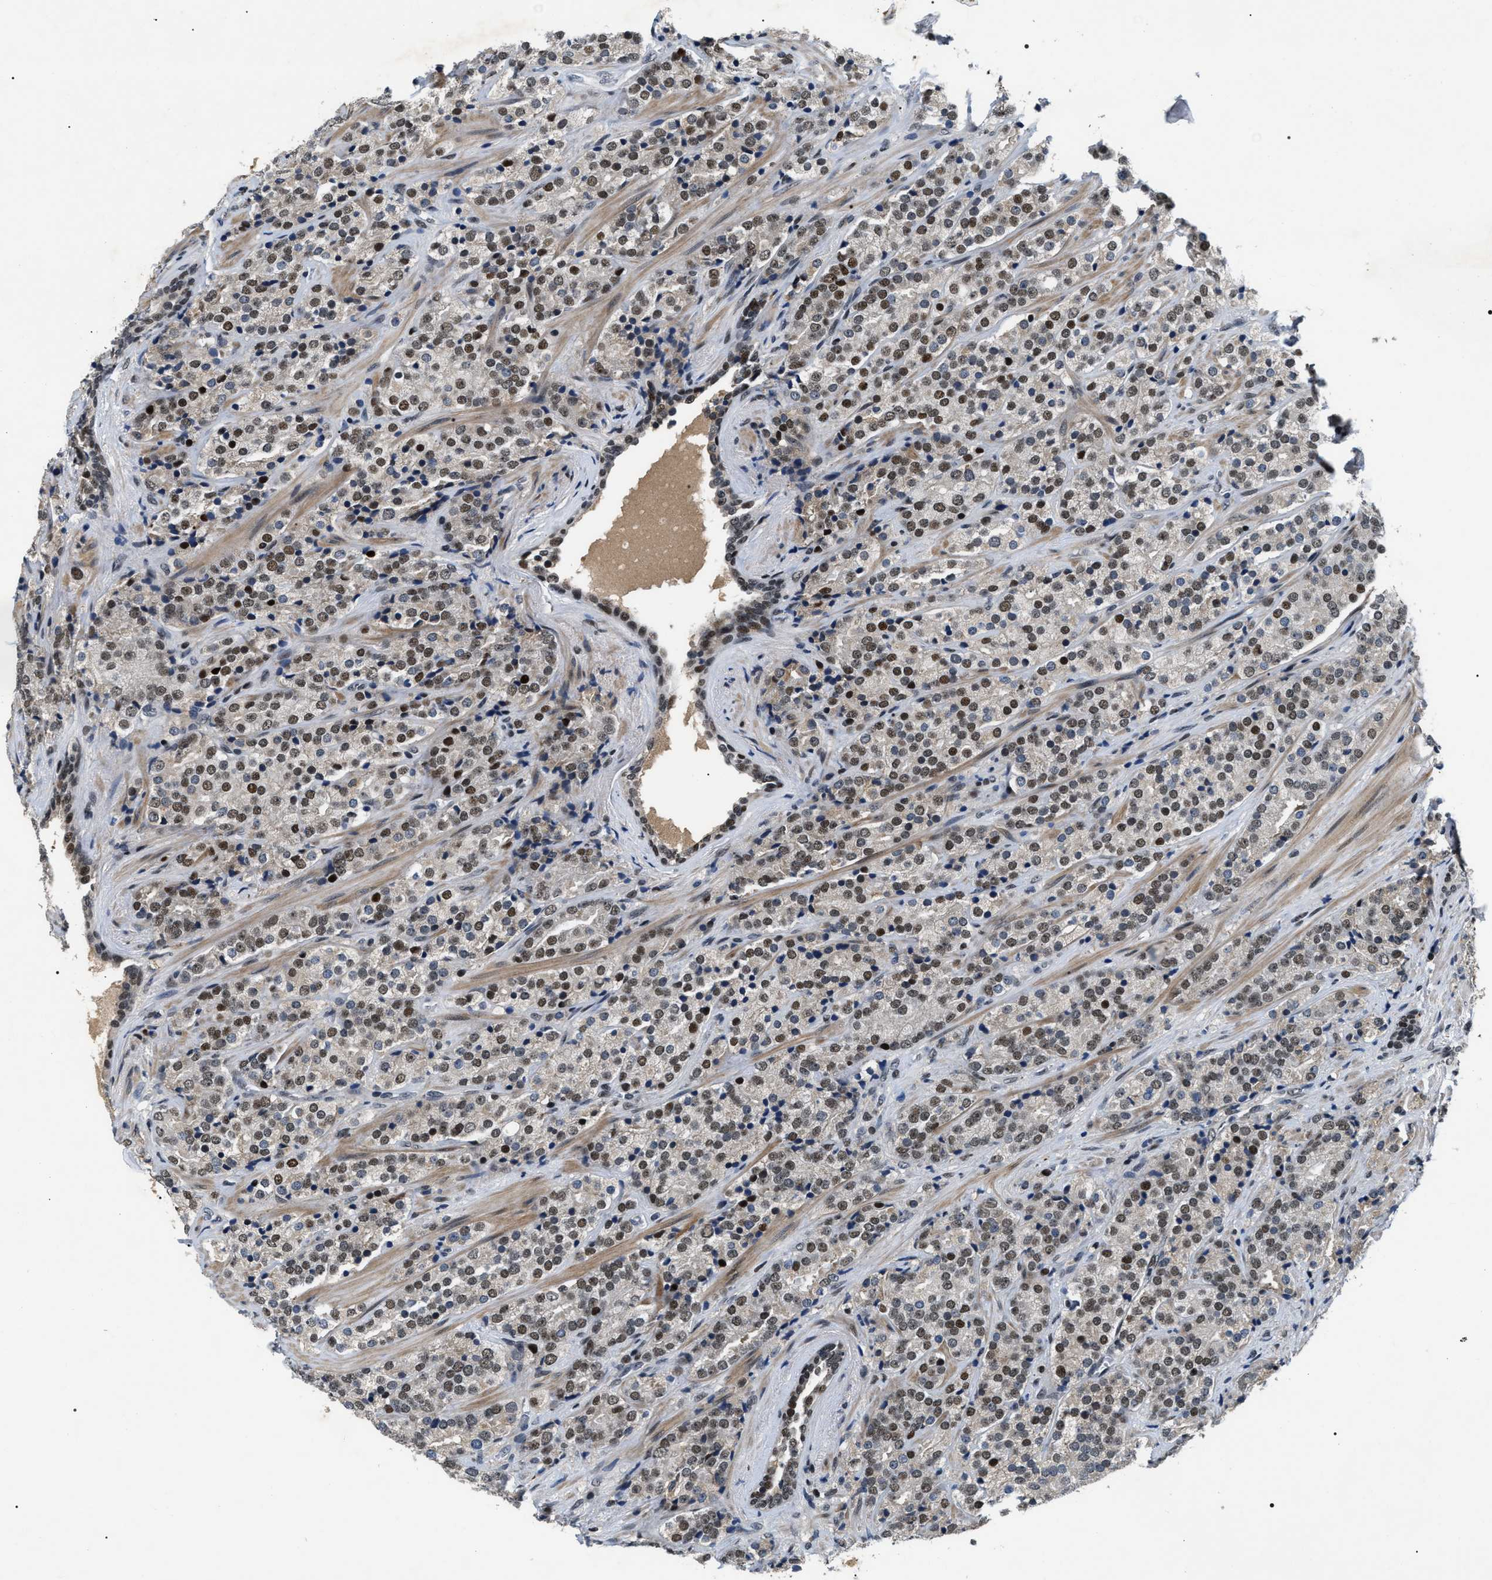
{"staining": {"intensity": "moderate", "quantity": ">75%", "location": "cytoplasmic/membranous,nuclear"}, "tissue": "prostate cancer", "cell_type": "Tumor cells", "image_type": "cancer", "snomed": [{"axis": "morphology", "description": "Adenocarcinoma, High grade"}, {"axis": "topography", "description": "Prostate"}], "caption": "Human high-grade adenocarcinoma (prostate) stained for a protein (brown) displays moderate cytoplasmic/membranous and nuclear positive staining in approximately >75% of tumor cells.", "gene": "C7orf25", "patient": {"sex": "male", "age": 71}}